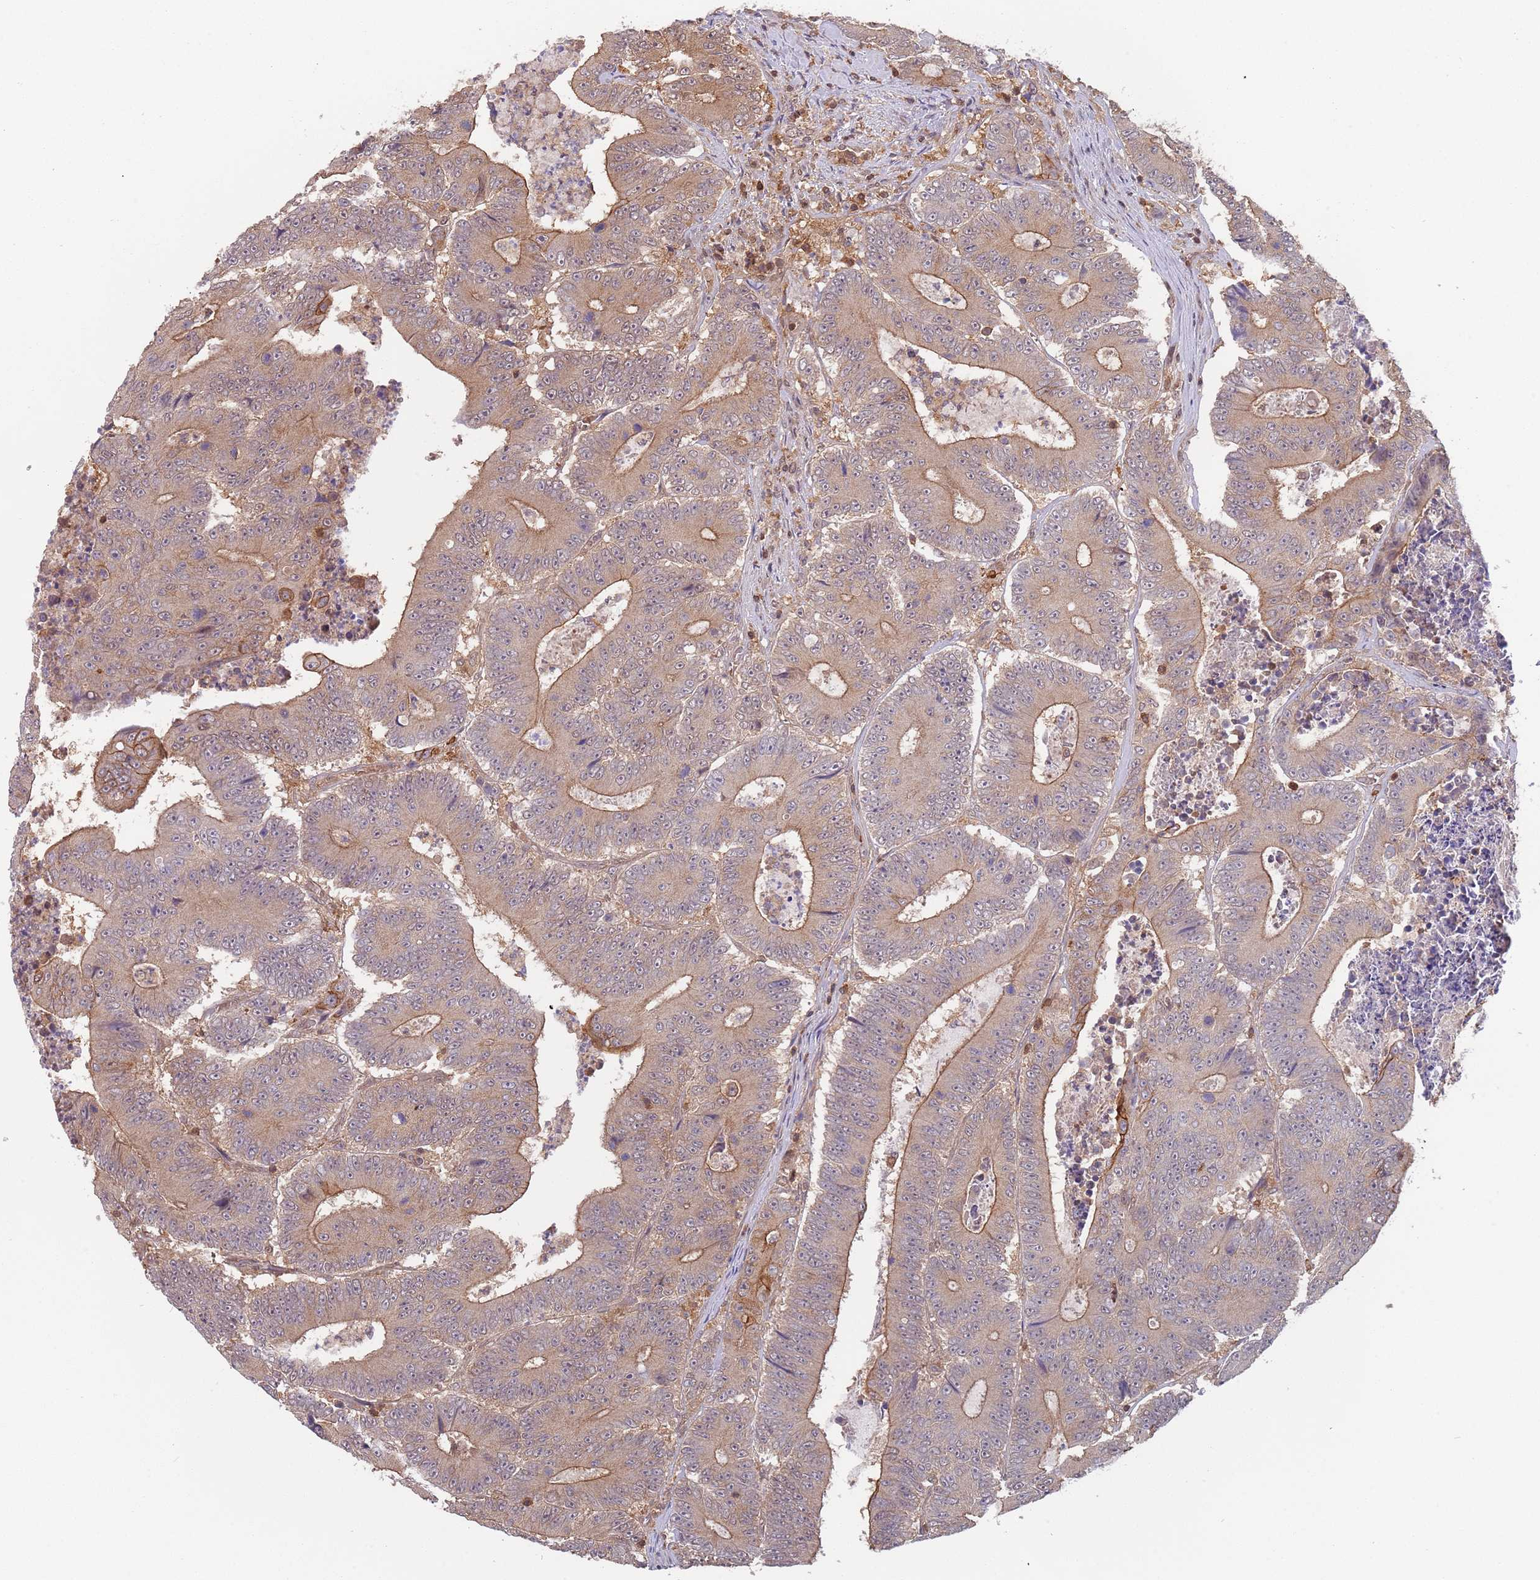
{"staining": {"intensity": "moderate", "quantity": "25%-75%", "location": "cytoplasmic/membranous"}, "tissue": "colorectal cancer", "cell_type": "Tumor cells", "image_type": "cancer", "snomed": [{"axis": "morphology", "description": "Adenocarcinoma, NOS"}, {"axis": "topography", "description": "Colon"}], "caption": "The photomicrograph demonstrates staining of colorectal cancer (adenocarcinoma), revealing moderate cytoplasmic/membranous protein positivity (brown color) within tumor cells. (IHC, brightfield microscopy, high magnification).", "gene": "GSDMD", "patient": {"sex": "male", "age": 83}}